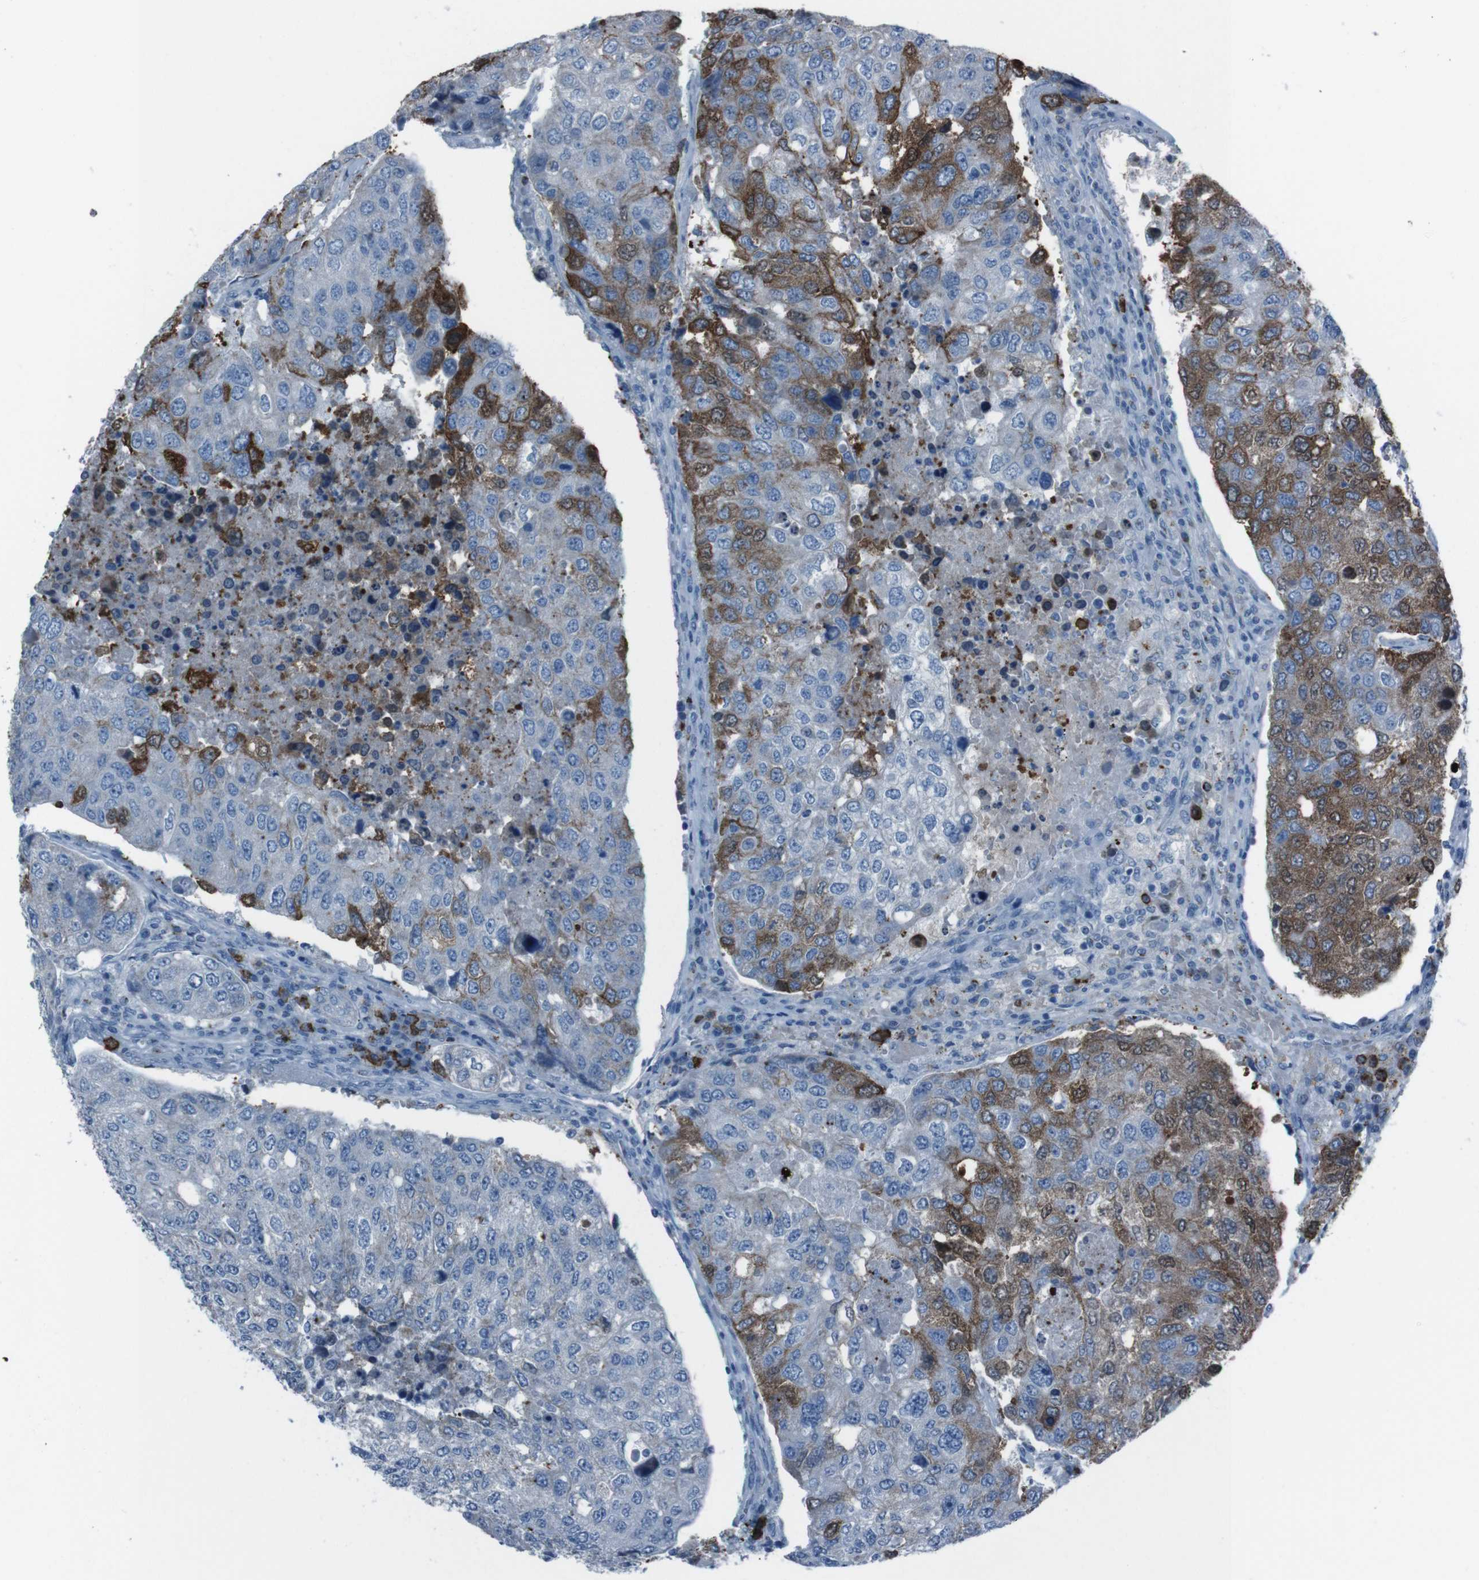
{"staining": {"intensity": "moderate", "quantity": "25%-75%", "location": "cytoplasmic/membranous"}, "tissue": "urothelial cancer", "cell_type": "Tumor cells", "image_type": "cancer", "snomed": [{"axis": "morphology", "description": "Urothelial carcinoma, High grade"}, {"axis": "topography", "description": "Lymph node"}, {"axis": "topography", "description": "Urinary bladder"}], "caption": "This is a histology image of immunohistochemistry staining of urothelial carcinoma (high-grade), which shows moderate staining in the cytoplasmic/membranous of tumor cells.", "gene": "ST6GAL1", "patient": {"sex": "male", "age": 51}}